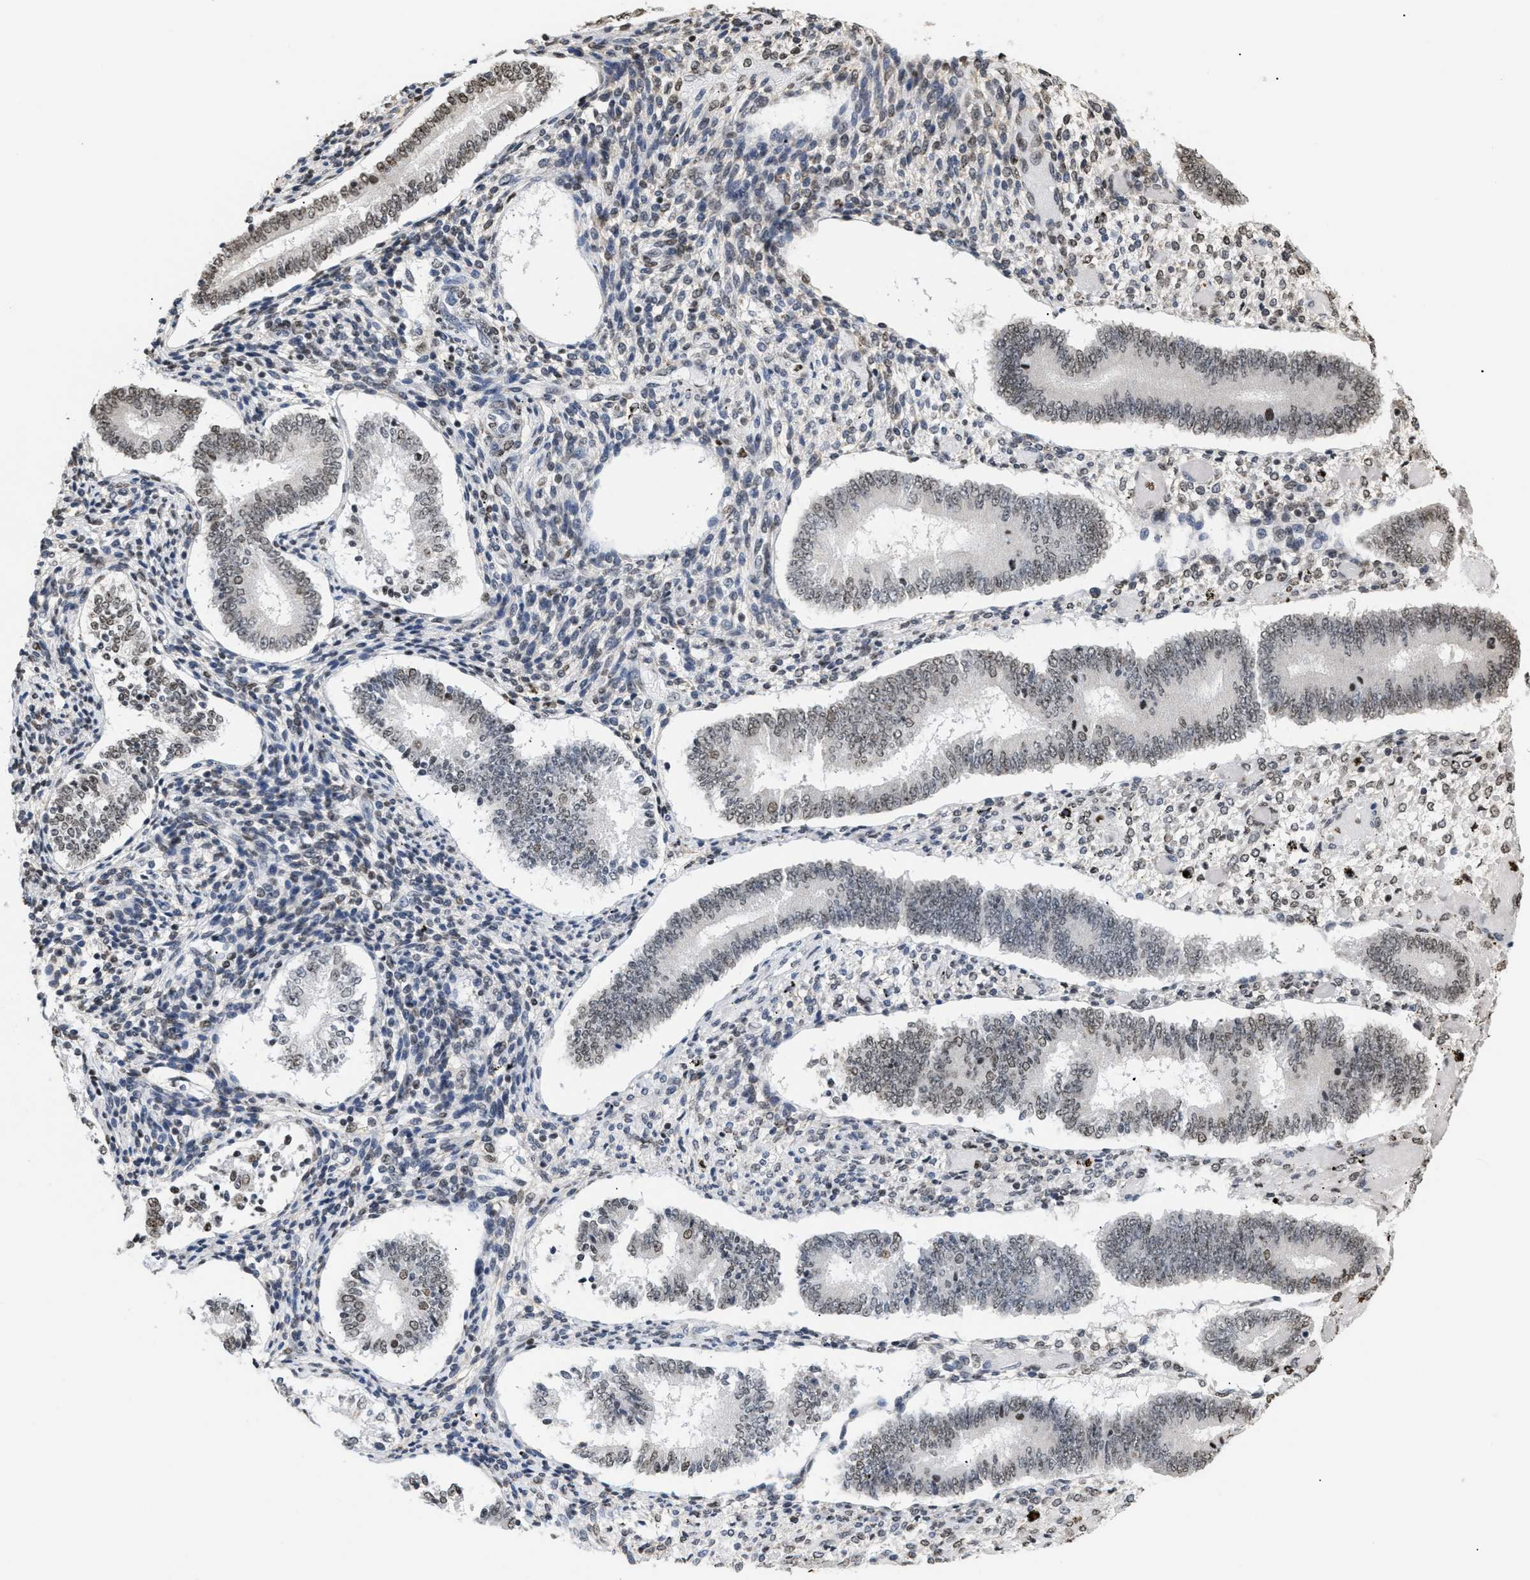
{"staining": {"intensity": "weak", "quantity": "25%-75%", "location": "nuclear"}, "tissue": "endometrium", "cell_type": "Cells in endometrial stroma", "image_type": "normal", "snomed": [{"axis": "morphology", "description": "Normal tissue, NOS"}, {"axis": "topography", "description": "Endometrium"}], "caption": "IHC (DAB (3,3'-diaminobenzidine)) staining of benign endometrium shows weak nuclear protein positivity in approximately 25%-75% of cells in endometrial stroma.", "gene": "HMGN2", "patient": {"sex": "female", "age": 42}}